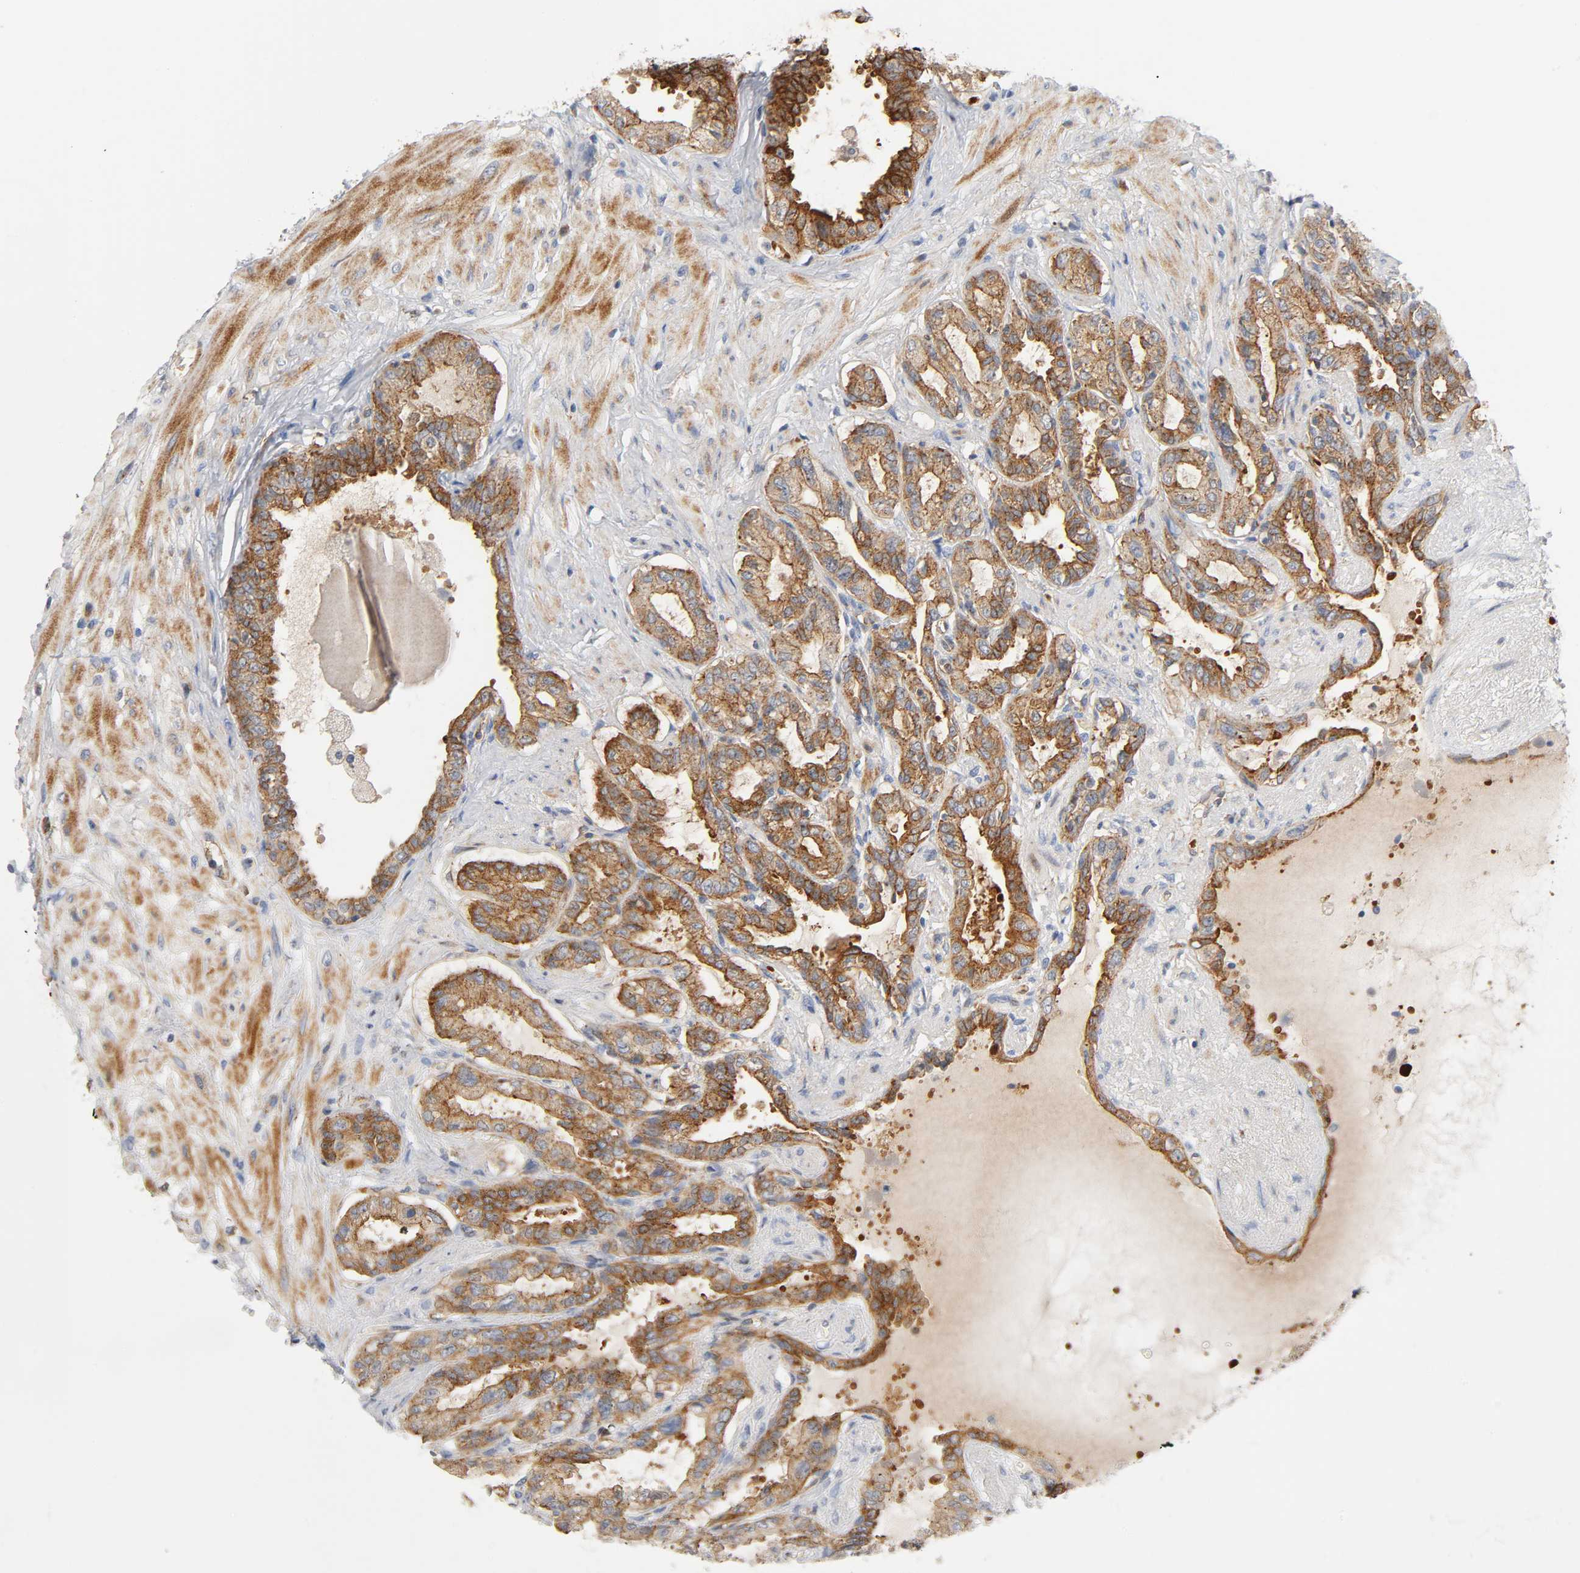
{"staining": {"intensity": "moderate", "quantity": ">75%", "location": "cytoplasmic/membranous"}, "tissue": "seminal vesicle", "cell_type": "Glandular cells", "image_type": "normal", "snomed": [{"axis": "morphology", "description": "Normal tissue, NOS"}, {"axis": "topography", "description": "Seminal veicle"}], "caption": "The image exhibits staining of unremarkable seminal vesicle, revealing moderate cytoplasmic/membranous protein positivity (brown color) within glandular cells.", "gene": "CD2AP", "patient": {"sex": "male", "age": 61}}